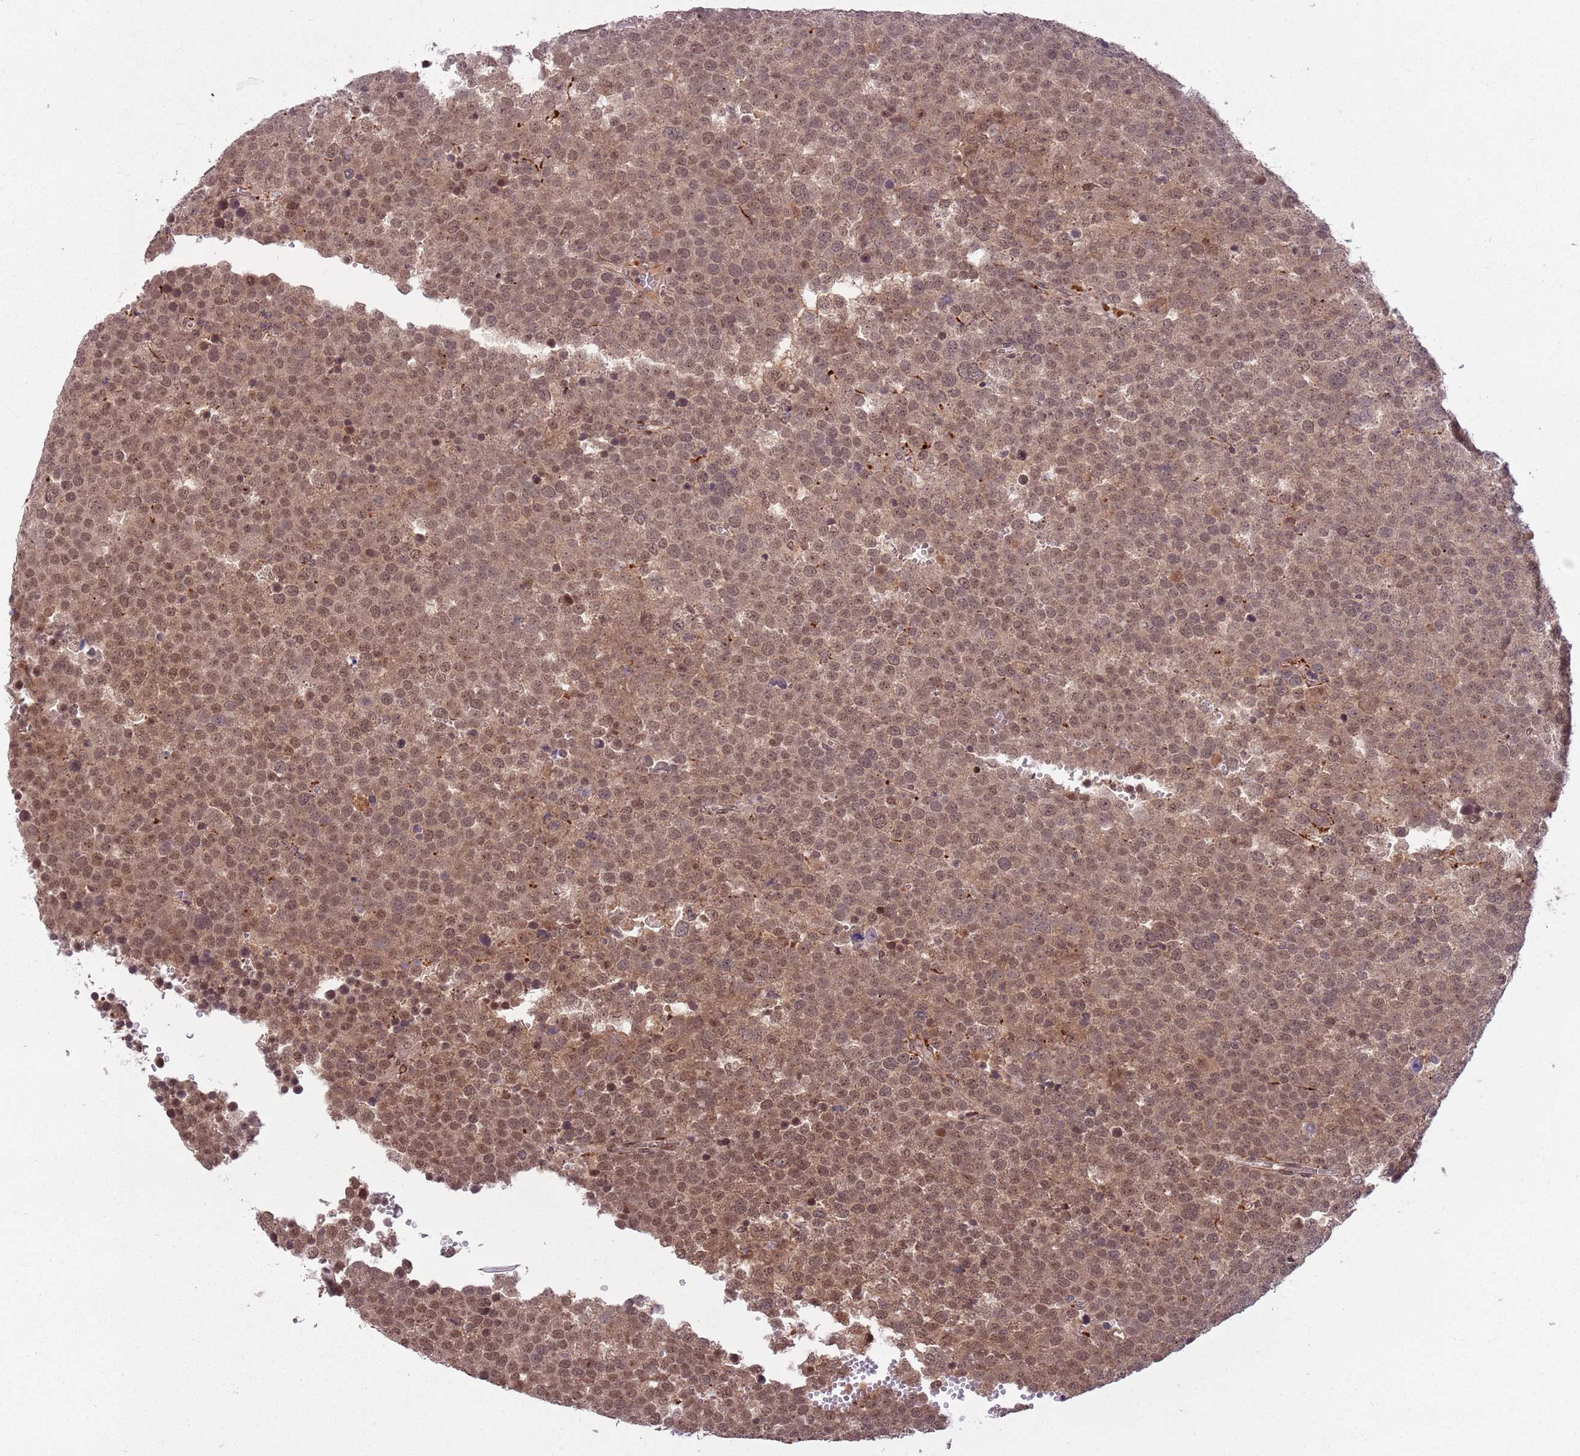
{"staining": {"intensity": "moderate", "quantity": ">75%", "location": "cytoplasmic/membranous,nuclear"}, "tissue": "testis cancer", "cell_type": "Tumor cells", "image_type": "cancer", "snomed": [{"axis": "morphology", "description": "Seminoma, NOS"}, {"axis": "topography", "description": "Testis"}], "caption": "This is a micrograph of immunohistochemistry (IHC) staining of testis cancer, which shows moderate expression in the cytoplasmic/membranous and nuclear of tumor cells.", "gene": "ADAMTS3", "patient": {"sex": "male", "age": 71}}